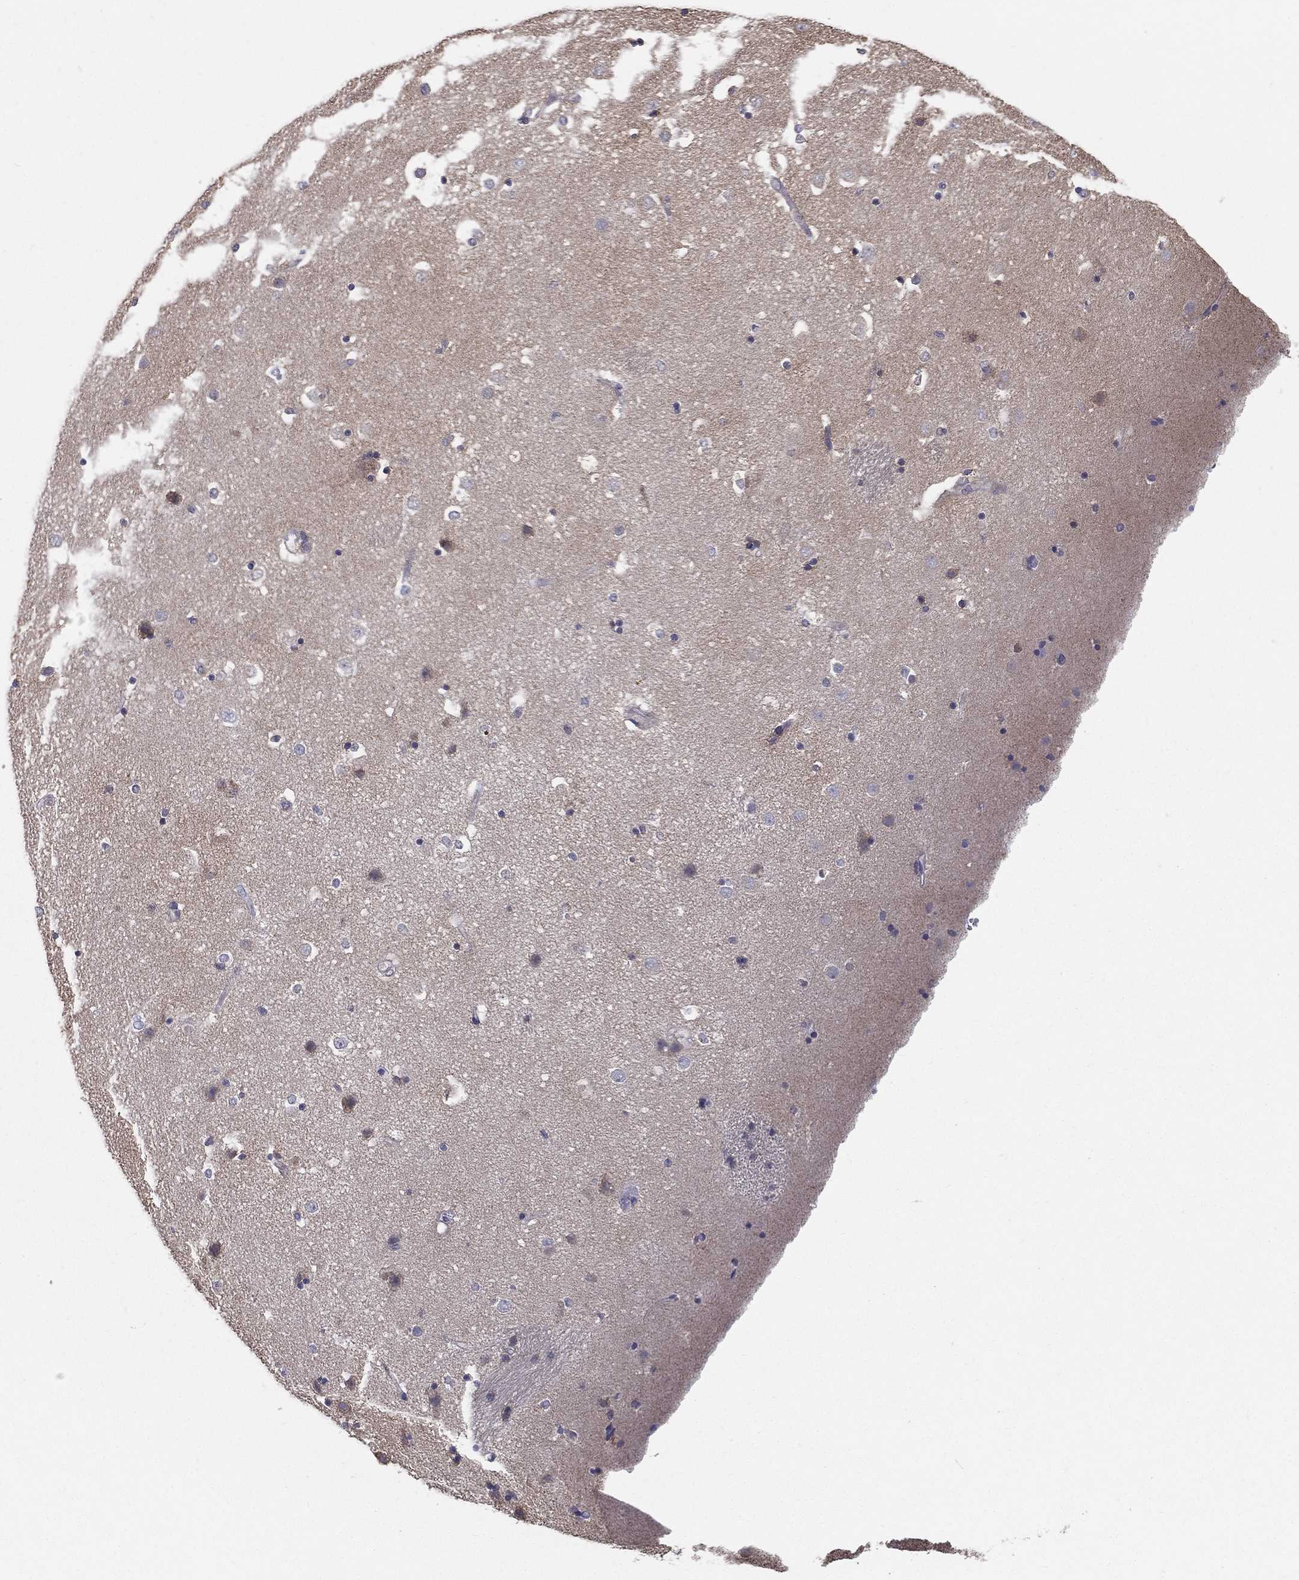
{"staining": {"intensity": "negative", "quantity": "none", "location": "none"}, "tissue": "caudate", "cell_type": "Glial cells", "image_type": "normal", "snomed": [{"axis": "morphology", "description": "Normal tissue, NOS"}, {"axis": "topography", "description": "Lateral ventricle wall"}], "caption": "The photomicrograph demonstrates no staining of glial cells in normal caudate. The staining is performed using DAB brown chromogen with nuclei counter-stained in using hematoxylin.", "gene": "PCSK1", "patient": {"sex": "male", "age": 51}}